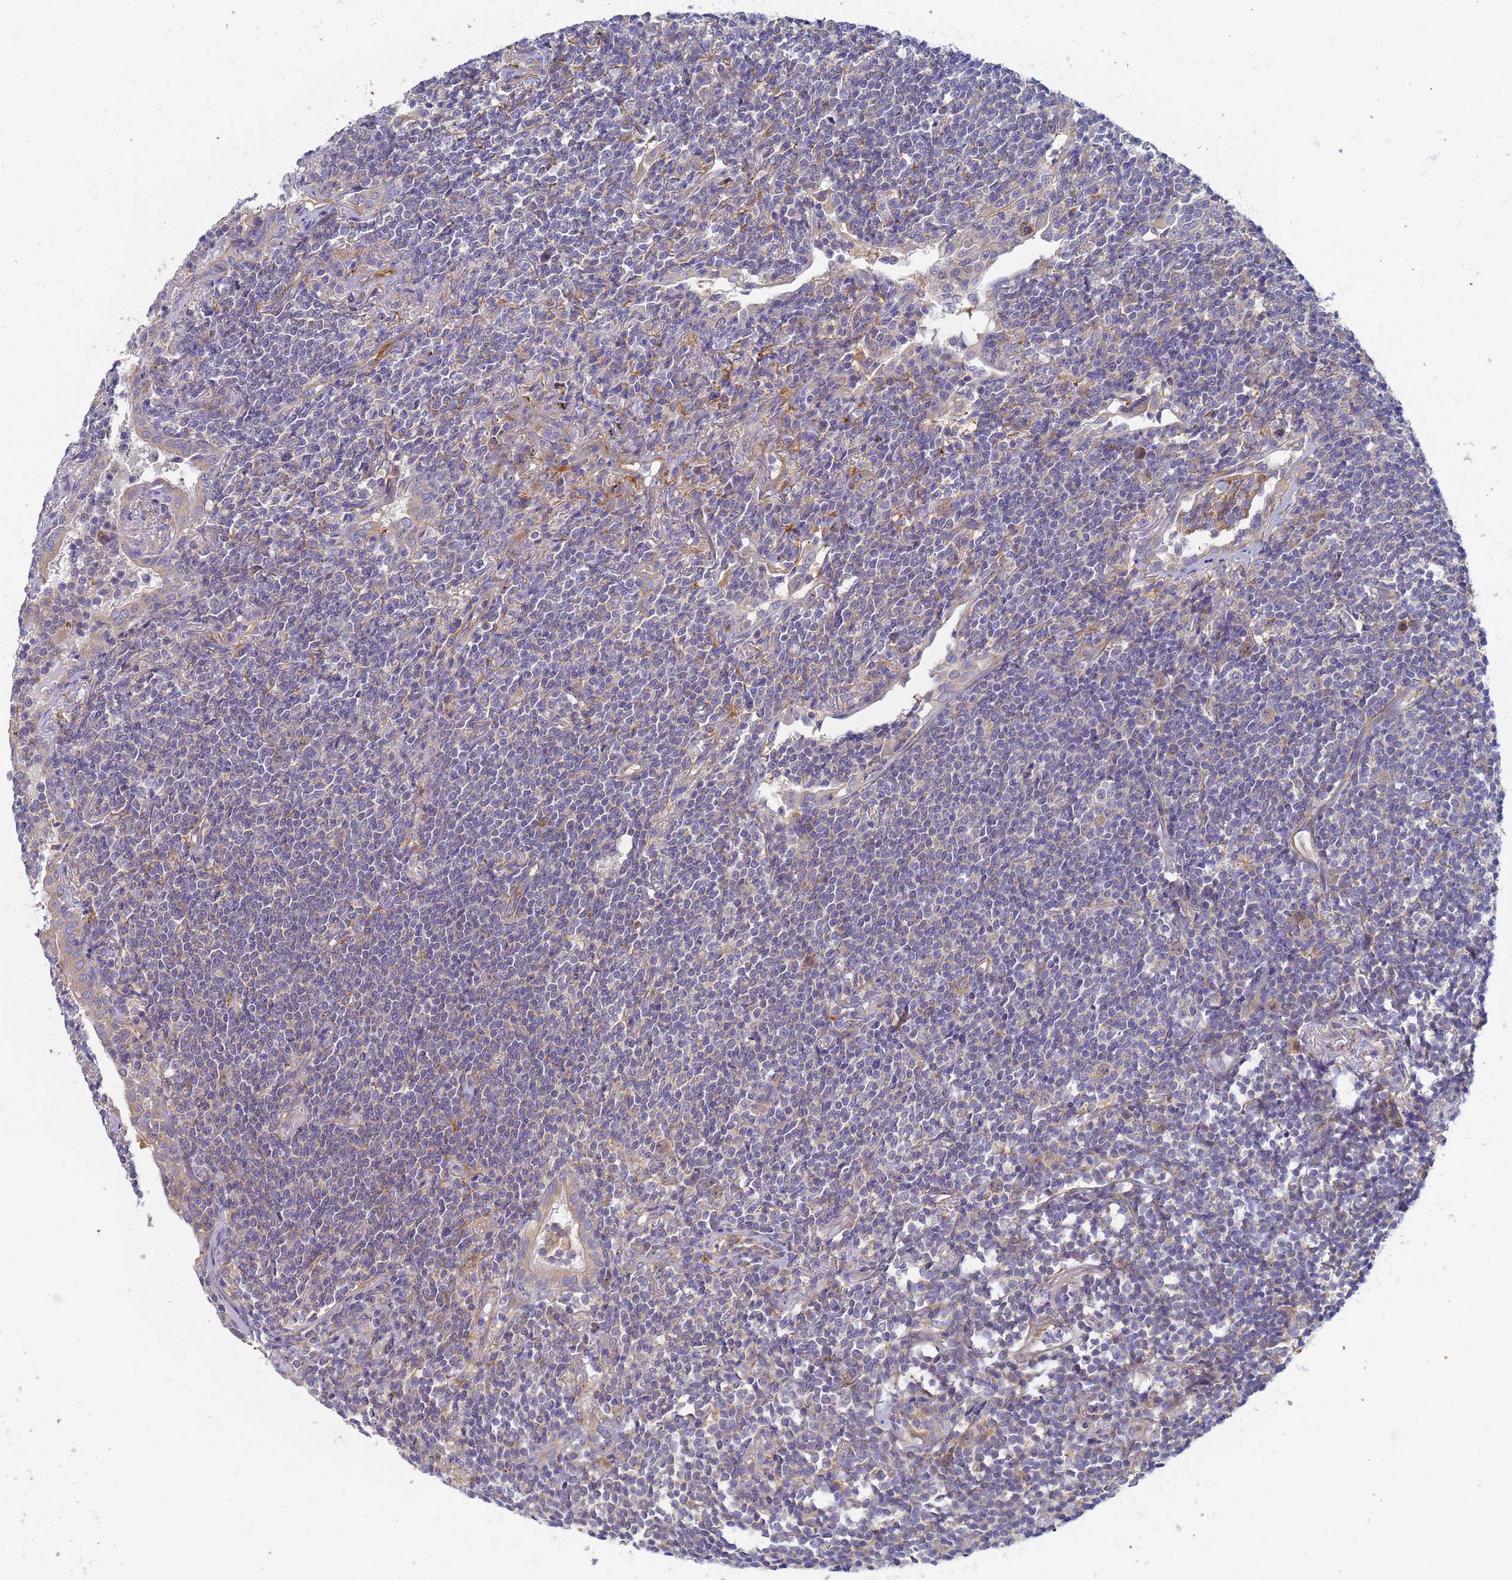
{"staining": {"intensity": "negative", "quantity": "none", "location": "none"}, "tissue": "lymphoma", "cell_type": "Tumor cells", "image_type": "cancer", "snomed": [{"axis": "morphology", "description": "Malignant lymphoma, non-Hodgkin's type, Low grade"}, {"axis": "topography", "description": "Lung"}], "caption": "Malignant lymphoma, non-Hodgkin's type (low-grade) stained for a protein using immunohistochemistry (IHC) exhibits no positivity tumor cells.", "gene": "EEA1", "patient": {"sex": "female", "age": 71}}